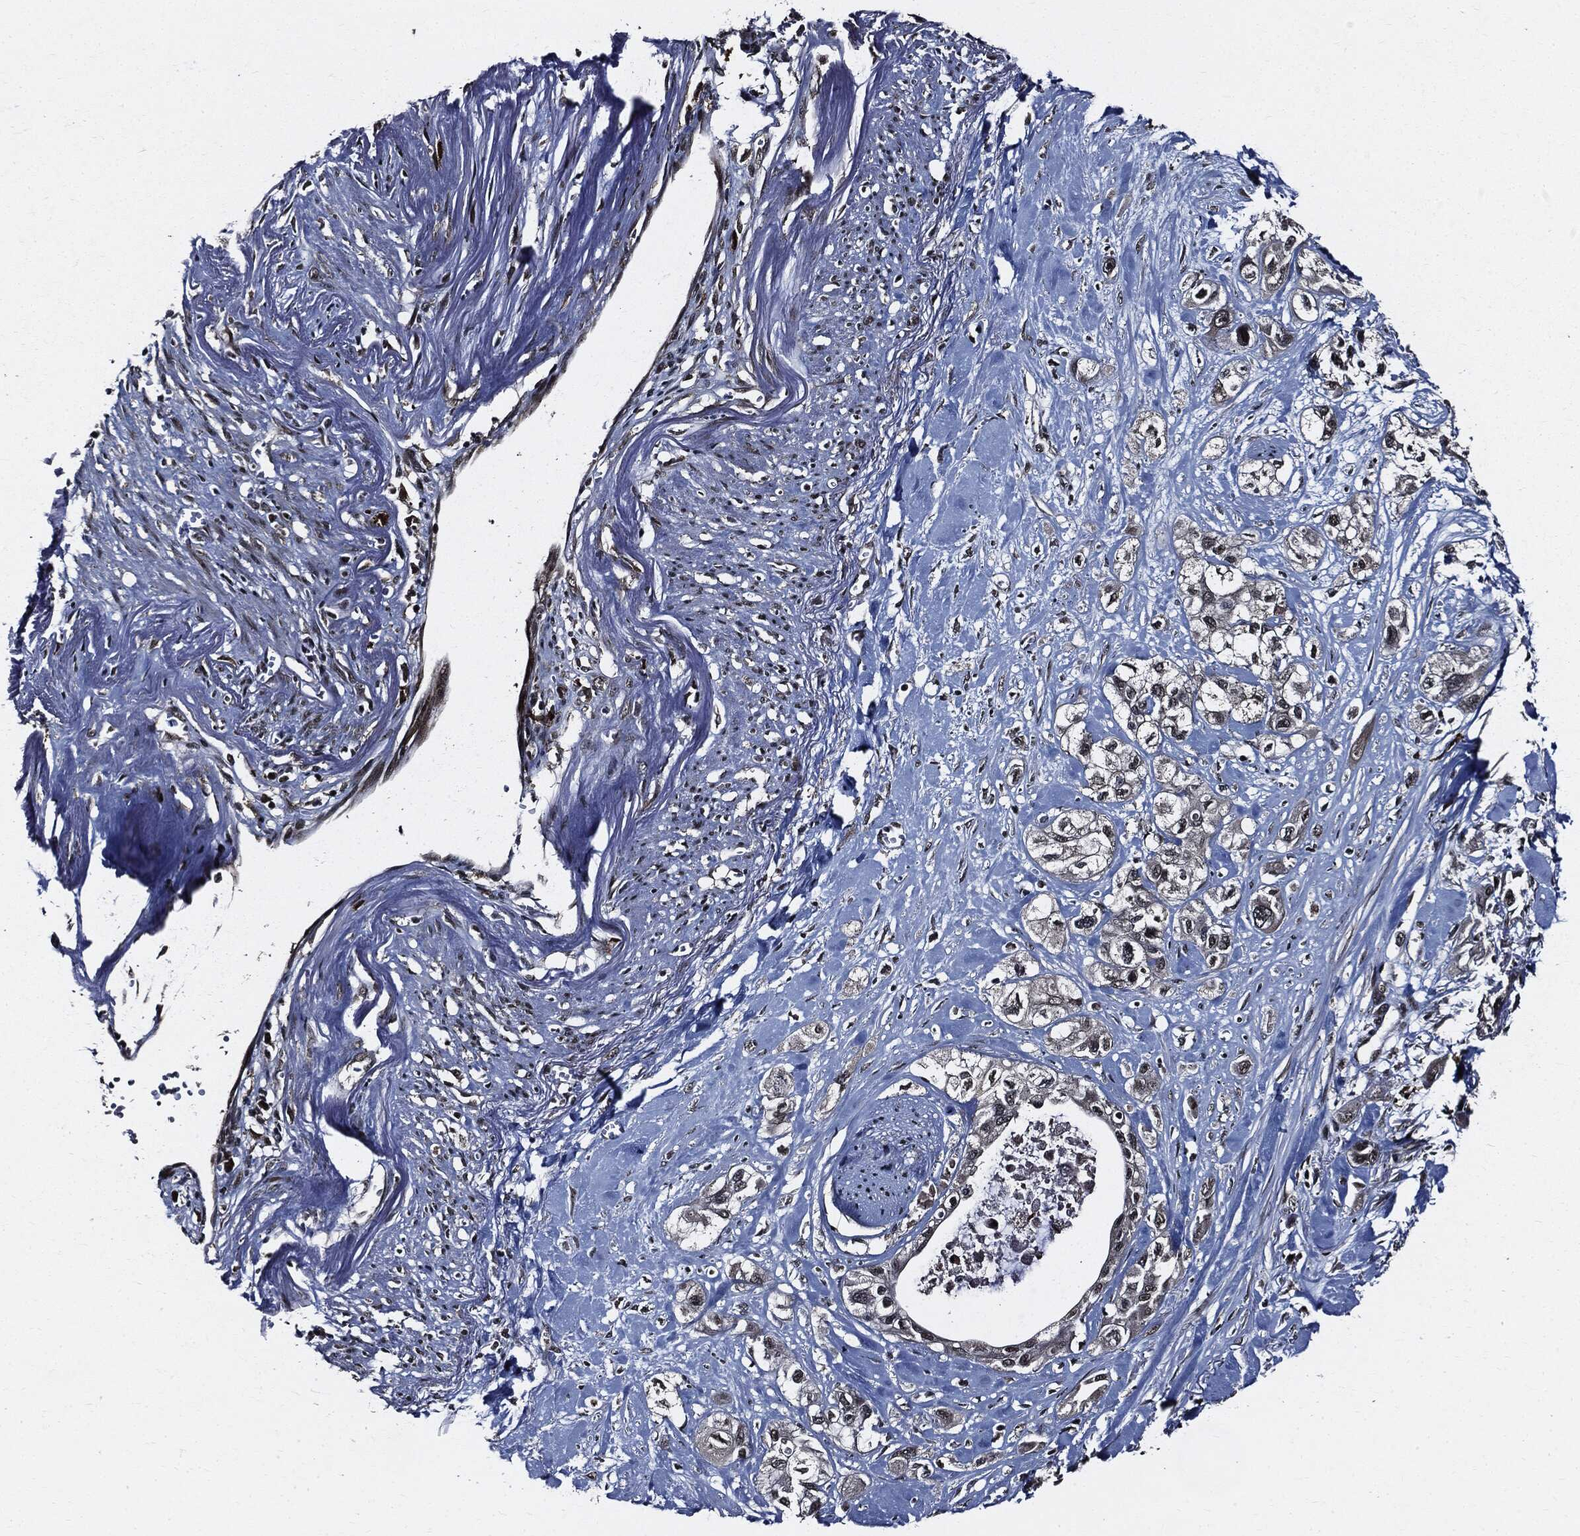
{"staining": {"intensity": "moderate", "quantity": "<25%", "location": "cytoplasmic/membranous,nuclear"}, "tissue": "pancreatic cancer", "cell_type": "Tumor cells", "image_type": "cancer", "snomed": [{"axis": "morphology", "description": "Adenocarcinoma, NOS"}, {"axis": "topography", "description": "Pancreas"}], "caption": "About <25% of tumor cells in pancreatic cancer show moderate cytoplasmic/membranous and nuclear protein positivity as visualized by brown immunohistochemical staining.", "gene": "SUGT1", "patient": {"sex": "male", "age": 72}}